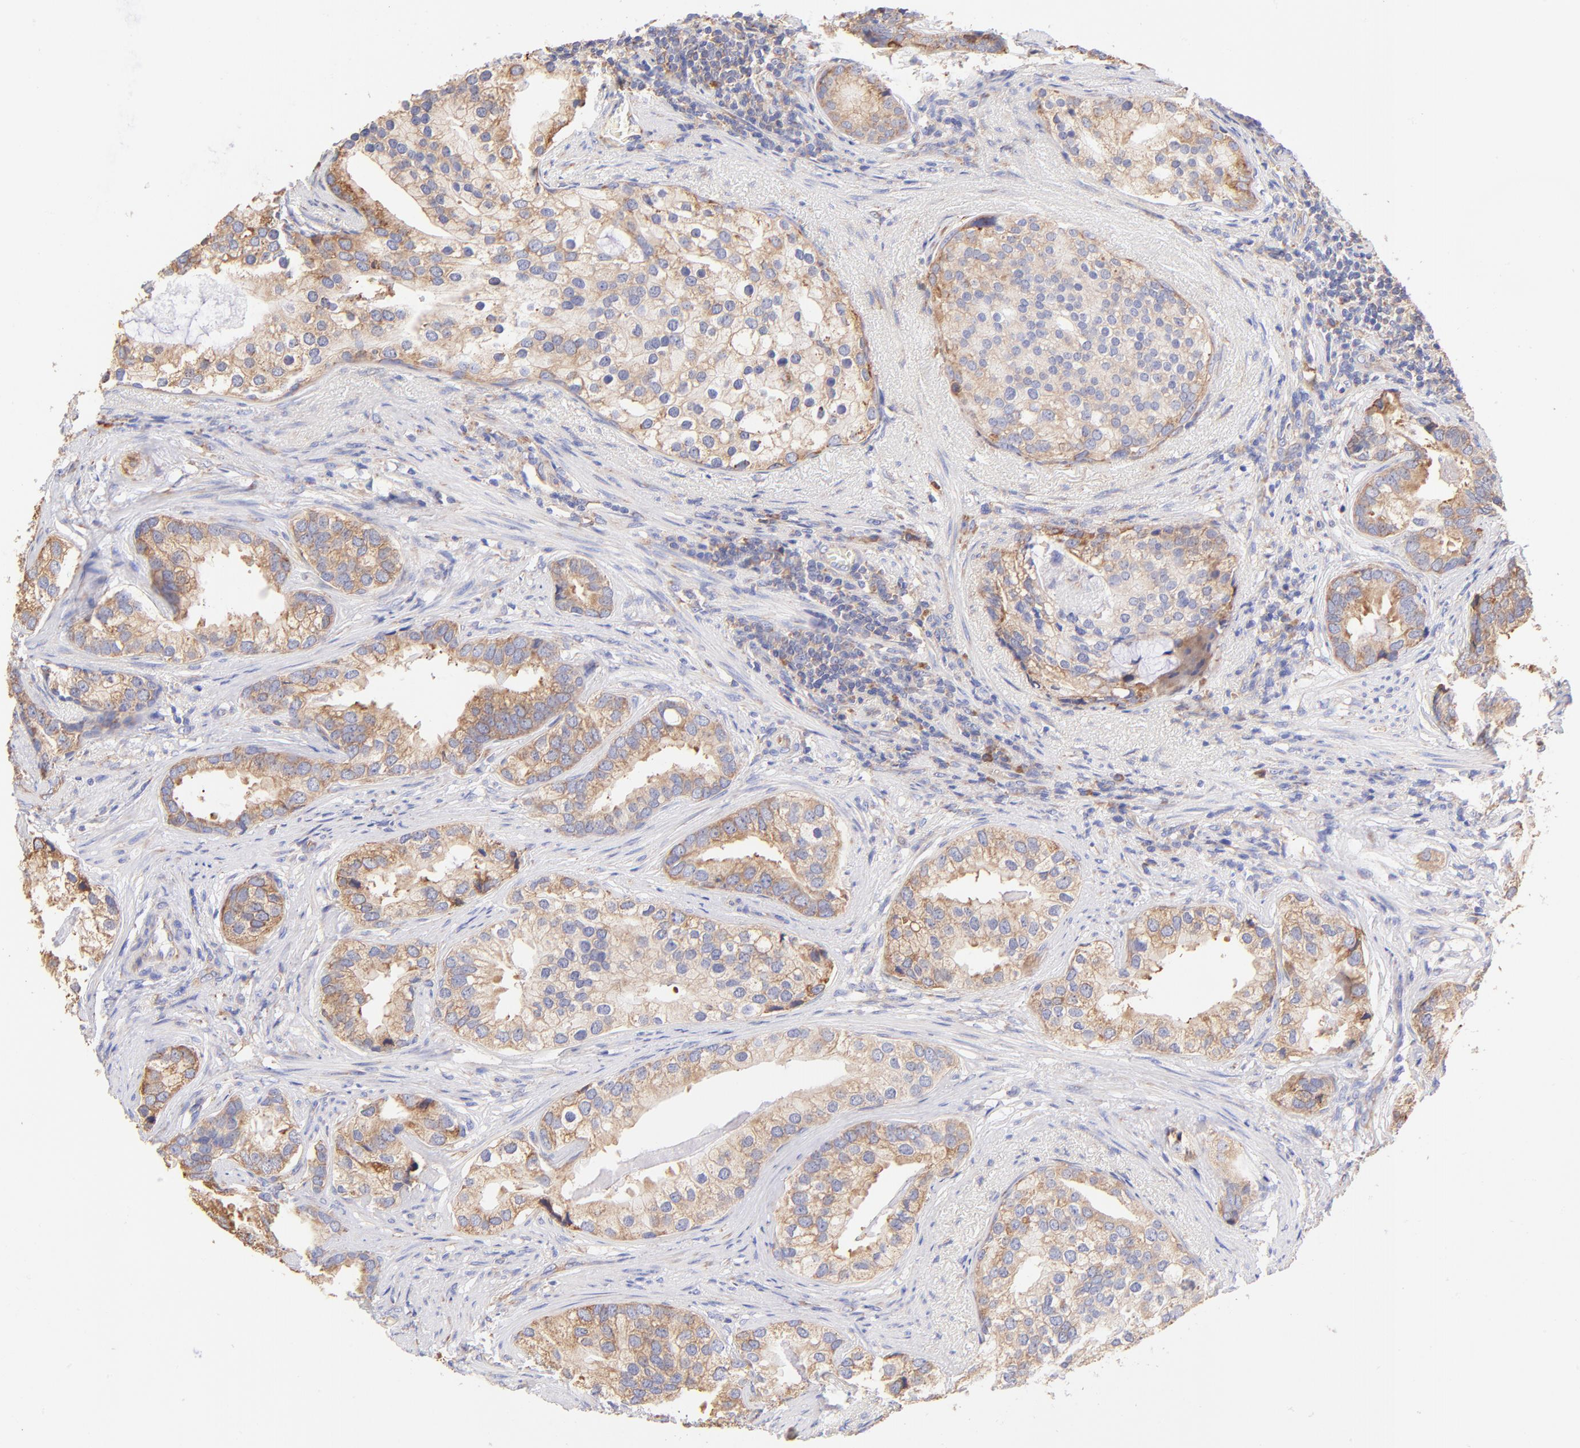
{"staining": {"intensity": "moderate", "quantity": ">75%", "location": "cytoplasmic/membranous"}, "tissue": "prostate cancer", "cell_type": "Tumor cells", "image_type": "cancer", "snomed": [{"axis": "morphology", "description": "Adenocarcinoma, Low grade"}, {"axis": "topography", "description": "Prostate"}], "caption": "Immunohistochemistry (DAB) staining of prostate cancer (adenocarcinoma (low-grade)) displays moderate cytoplasmic/membranous protein positivity in about >75% of tumor cells. (DAB IHC, brown staining for protein, blue staining for nuclei).", "gene": "RPL30", "patient": {"sex": "male", "age": 71}}